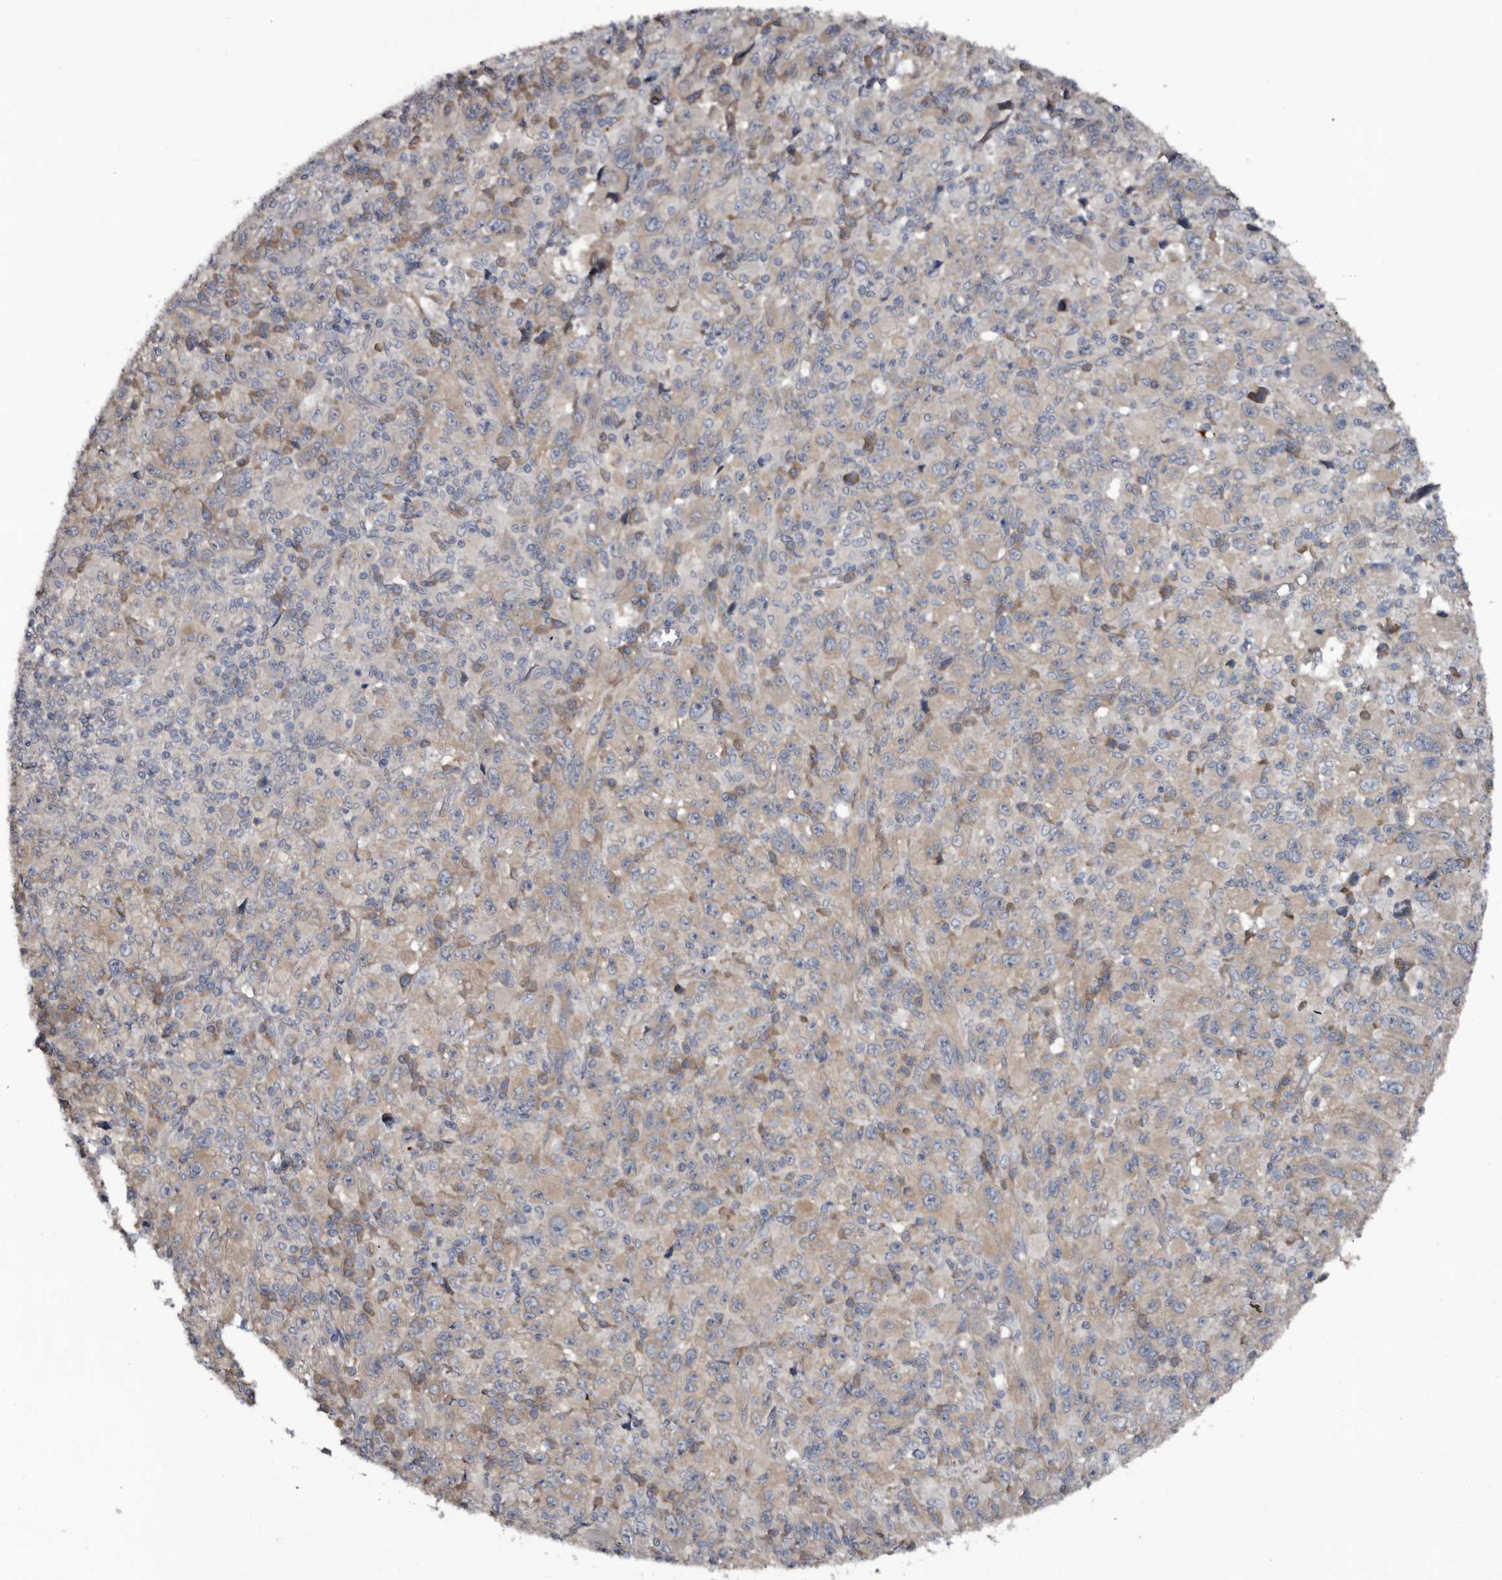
{"staining": {"intensity": "negative", "quantity": "none", "location": "none"}, "tissue": "melanoma", "cell_type": "Tumor cells", "image_type": "cancer", "snomed": [{"axis": "morphology", "description": "Malignant melanoma, Metastatic site"}, {"axis": "topography", "description": "Skin"}], "caption": "The micrograph shows no significant positivity in tumor cells of malignant melanoma (metastatic site).", "gene": "IARS1", "patient": {"sex": "female", "age": 56}}